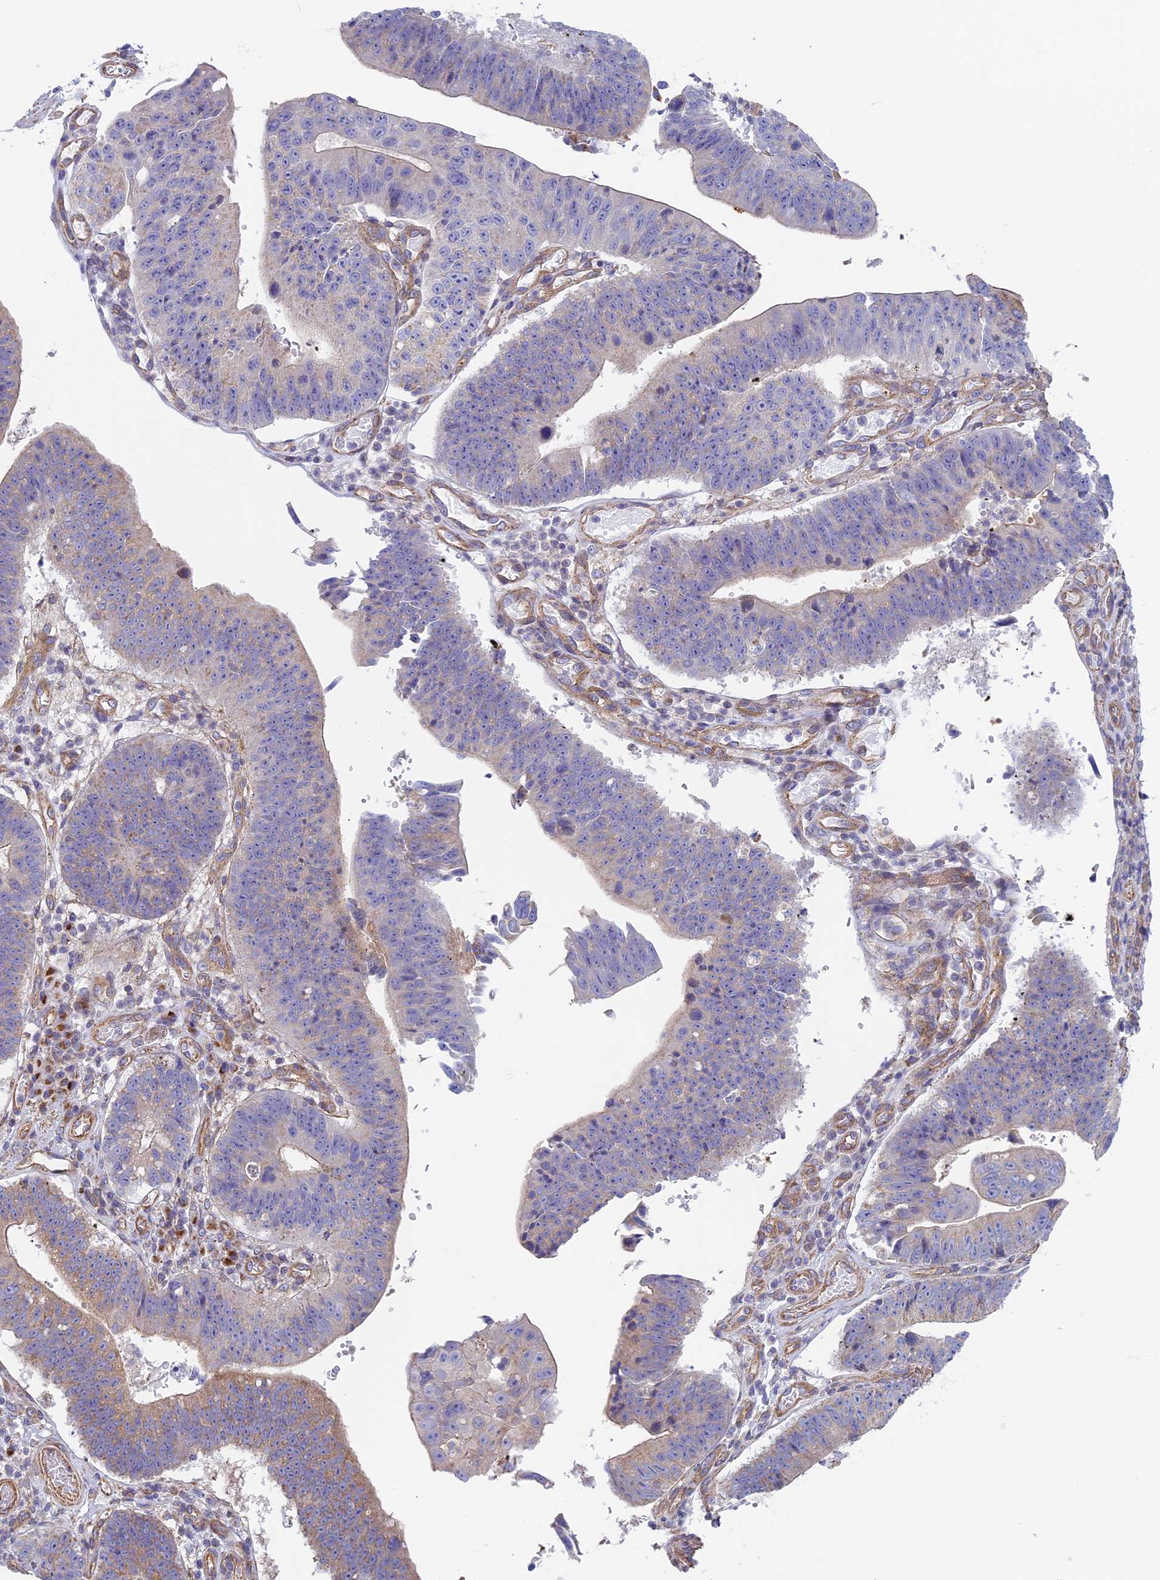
{"staining": {"intensity": "weak", "quantity": "25%-75%", "location": "cytoplasmic/membranous"}, "tissue": "stomach cancer", "cell_type": "Tumor cells", "image_type": "cancer", "snomed": [{"axis": "morphology", "description": "Adenocarcinoma, NOS"}, {"axis": "topography", "description": "Stomach"}], "caption": "DAB (3,3'-diaminobenzidine) immunohistochemical staining of stomach cancer shows weak cytoplasmic/membranous protein positivity in about 25%-75% of tumor cells.", "gene": "DDA1", "patient": {"sex": "male", "age": 59}}